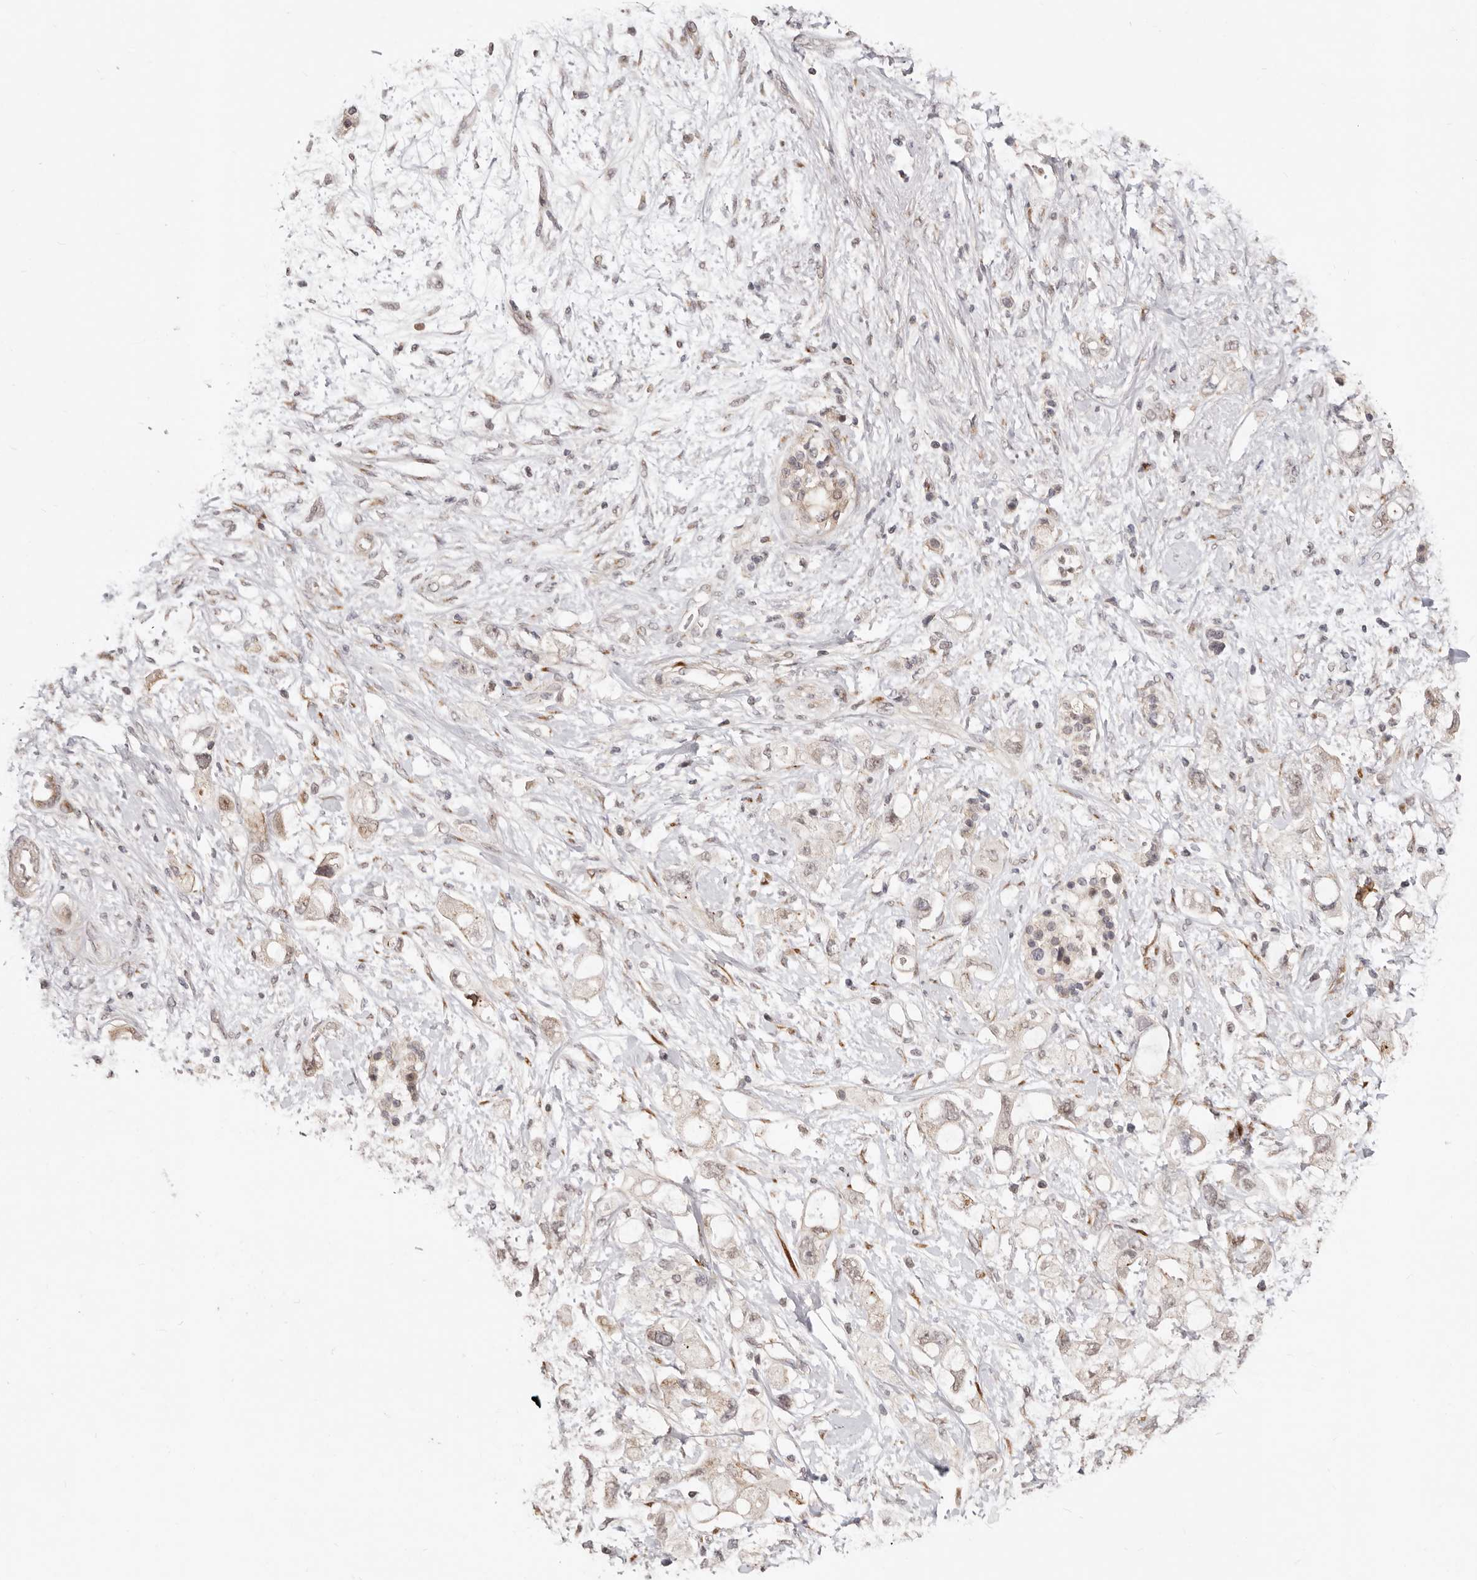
{"staining": {"intensity": "weak", "quantity": ">75%", "location": "cytoplasmic/membranous,nuclear"}, "tissue": "pancreatic cancer", "cell_type": "Tumor cells", "image_type": "cancer", "snomed": [{"axis": "morphology", "description": "Adenocarcinoma, NOS"}, {"axis": "topography", "description": "Pancreas"}], "caption": "Human pancreatic cancer (adenocarcinoma) stained with a brown dye exhibits weak cytoplasmic/membranous and nuclear positive staining in approximately >75% of tumor cells.", "gene": "SRCAP", "patient": {"sex": "female", "age": 56}}